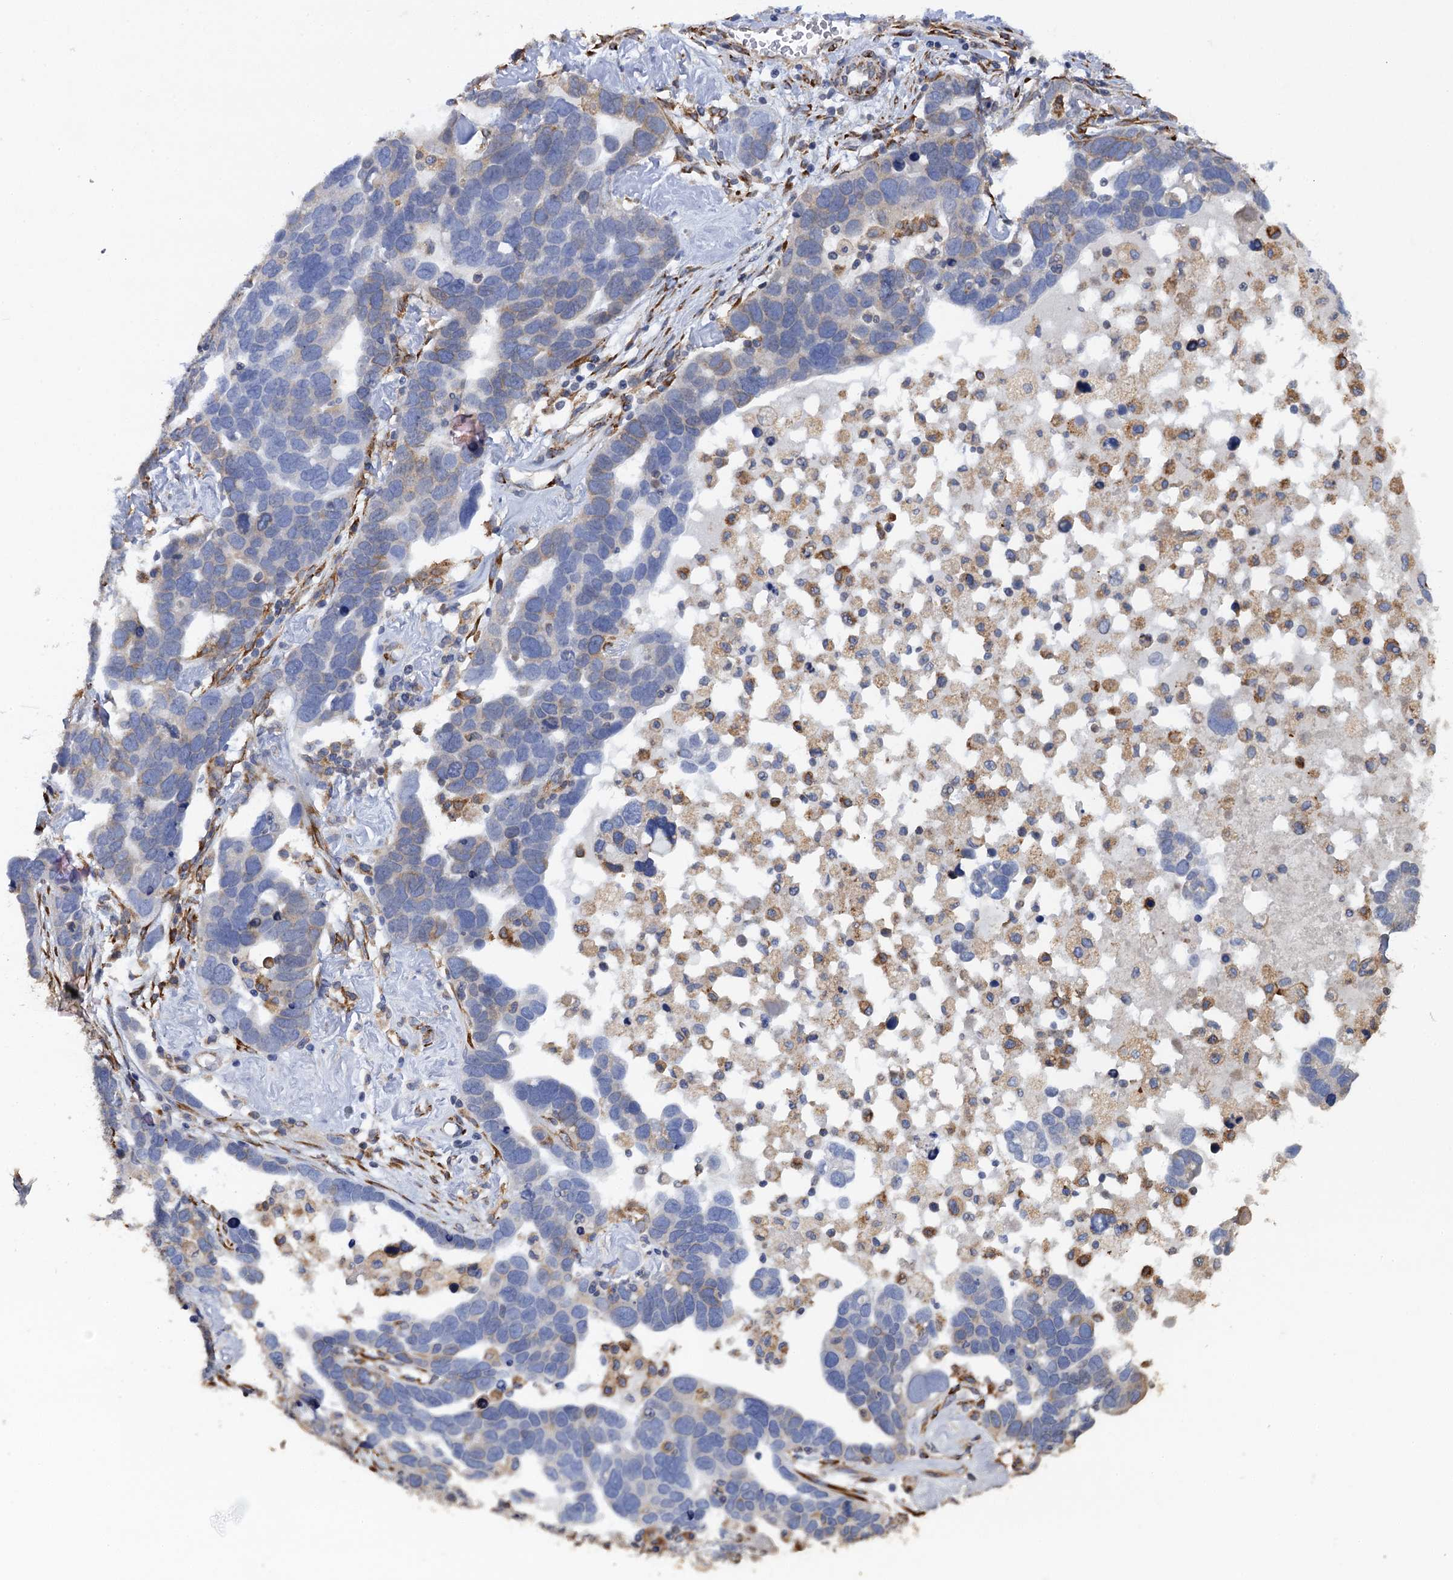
{"staining": {"intensity": "weak", "quantity": "25%-75%", "location": "cytoplasmic/membranous"}, "tissue": "ovarian cancer", "cell_type": "Tumor cells", "image_type": "cancer", "snomed": [{"axis": "morphology", "description": "Cystadenocarcinoma, serous, NOS"}, {"axis": "topography", "description": "Ovary"}], "caption": "The immunohistochemical stain labels weak cytoplasmic/membranous expression in tumor cells of ovarian cancer (serous cystadenocarcinoma) tissue.", "gene": "POGLUT3", "patient": {"sex": "female", "age": 54}}